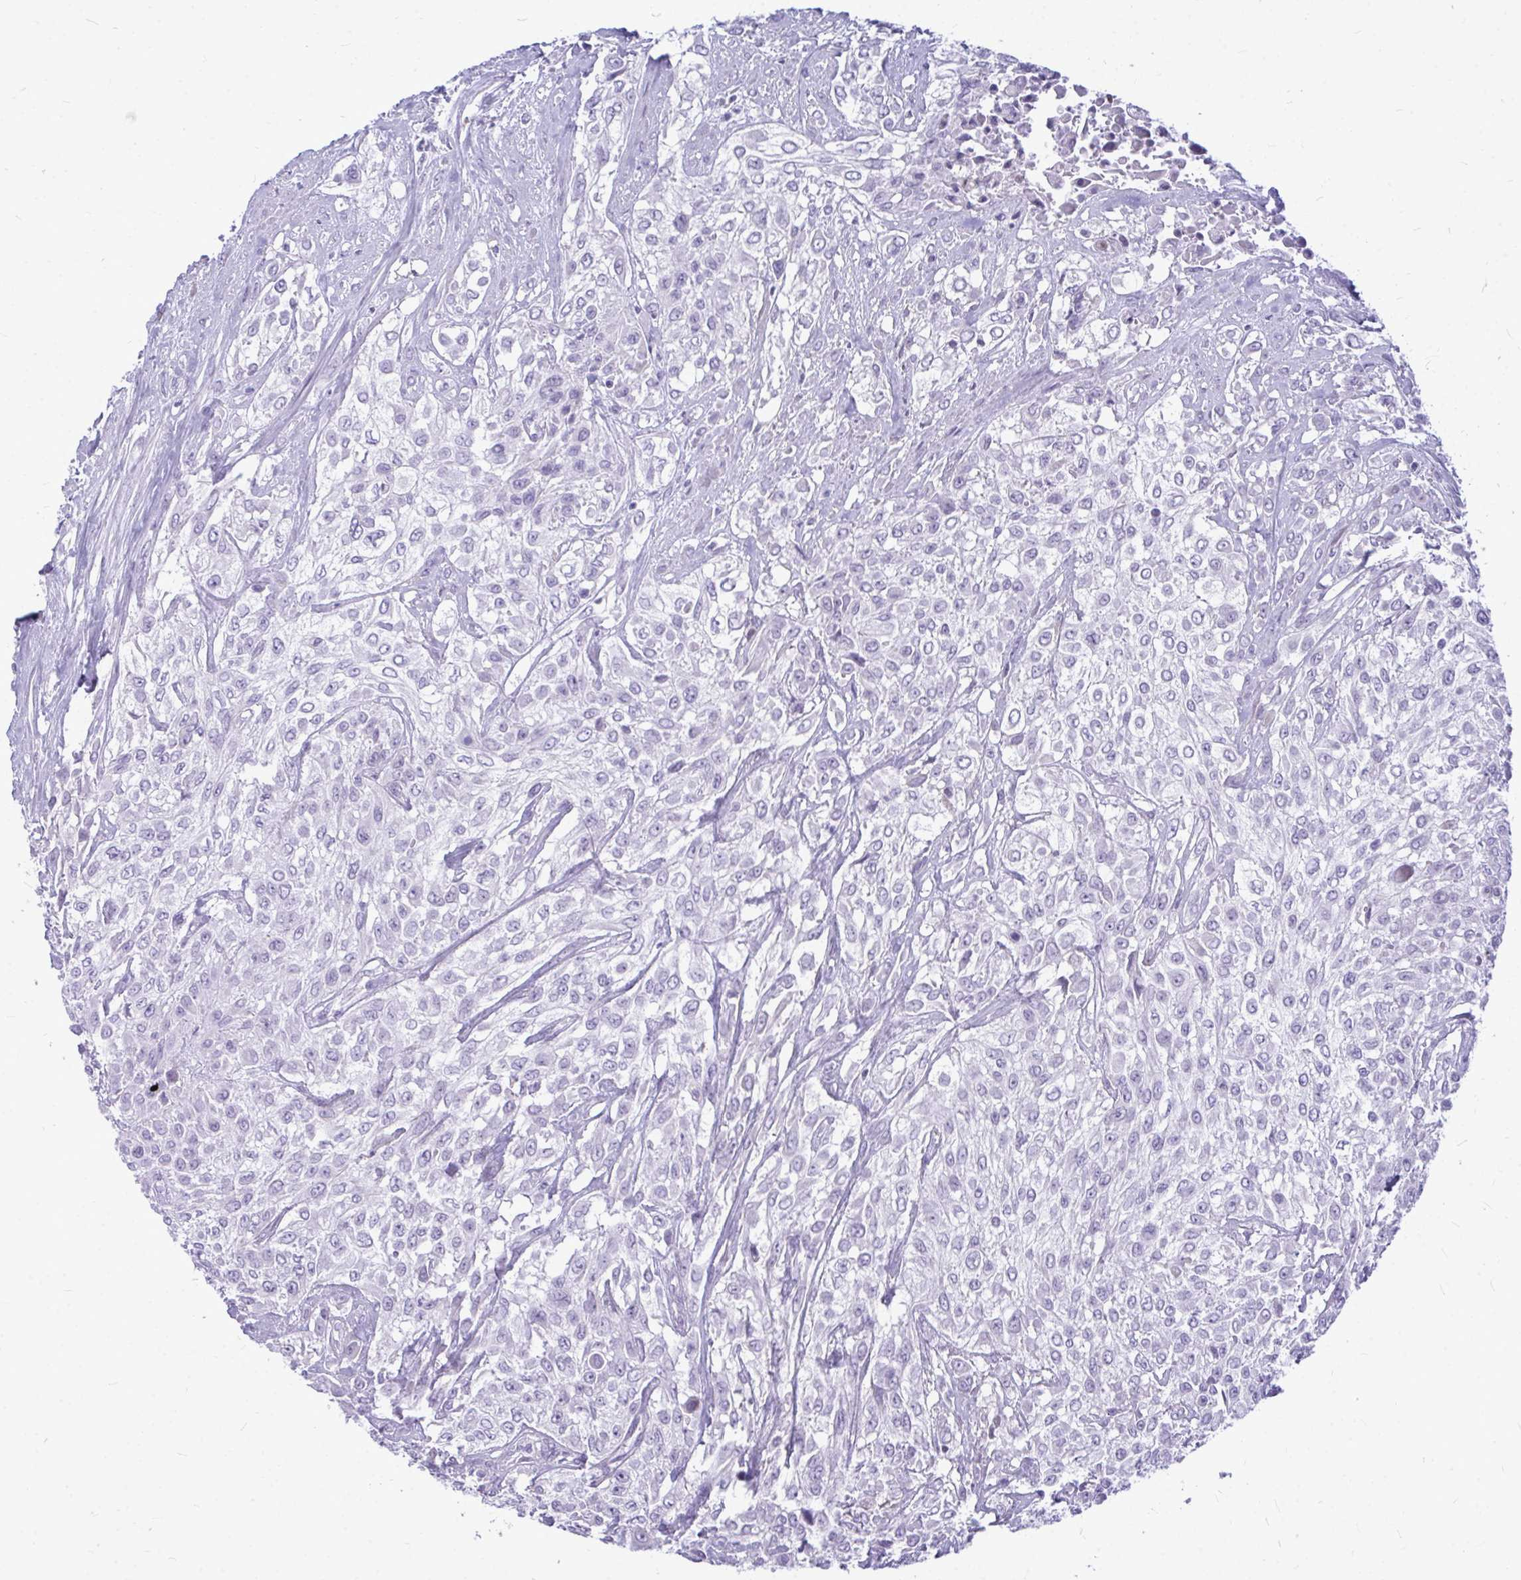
{"staining": {"intensity": "negative", "quantity": "none", "location": "none"}, "tissue": "urothelial cancer", "cell_type": "Tumor cells", "image_type": "cancer", "snomed": [{"axis": "morphology", "description": "Urothelial carcinoma, High grade"}, {"axis": "topography", "description": "Urinary bladder"}], "caption": "Urothelial cancer stained for a protein using immunohistochemistry (IHC) demonstrates no staining tumor cells.", "gene": "ZSCAN25", "patient": {"sex": "male", "age": 57}}